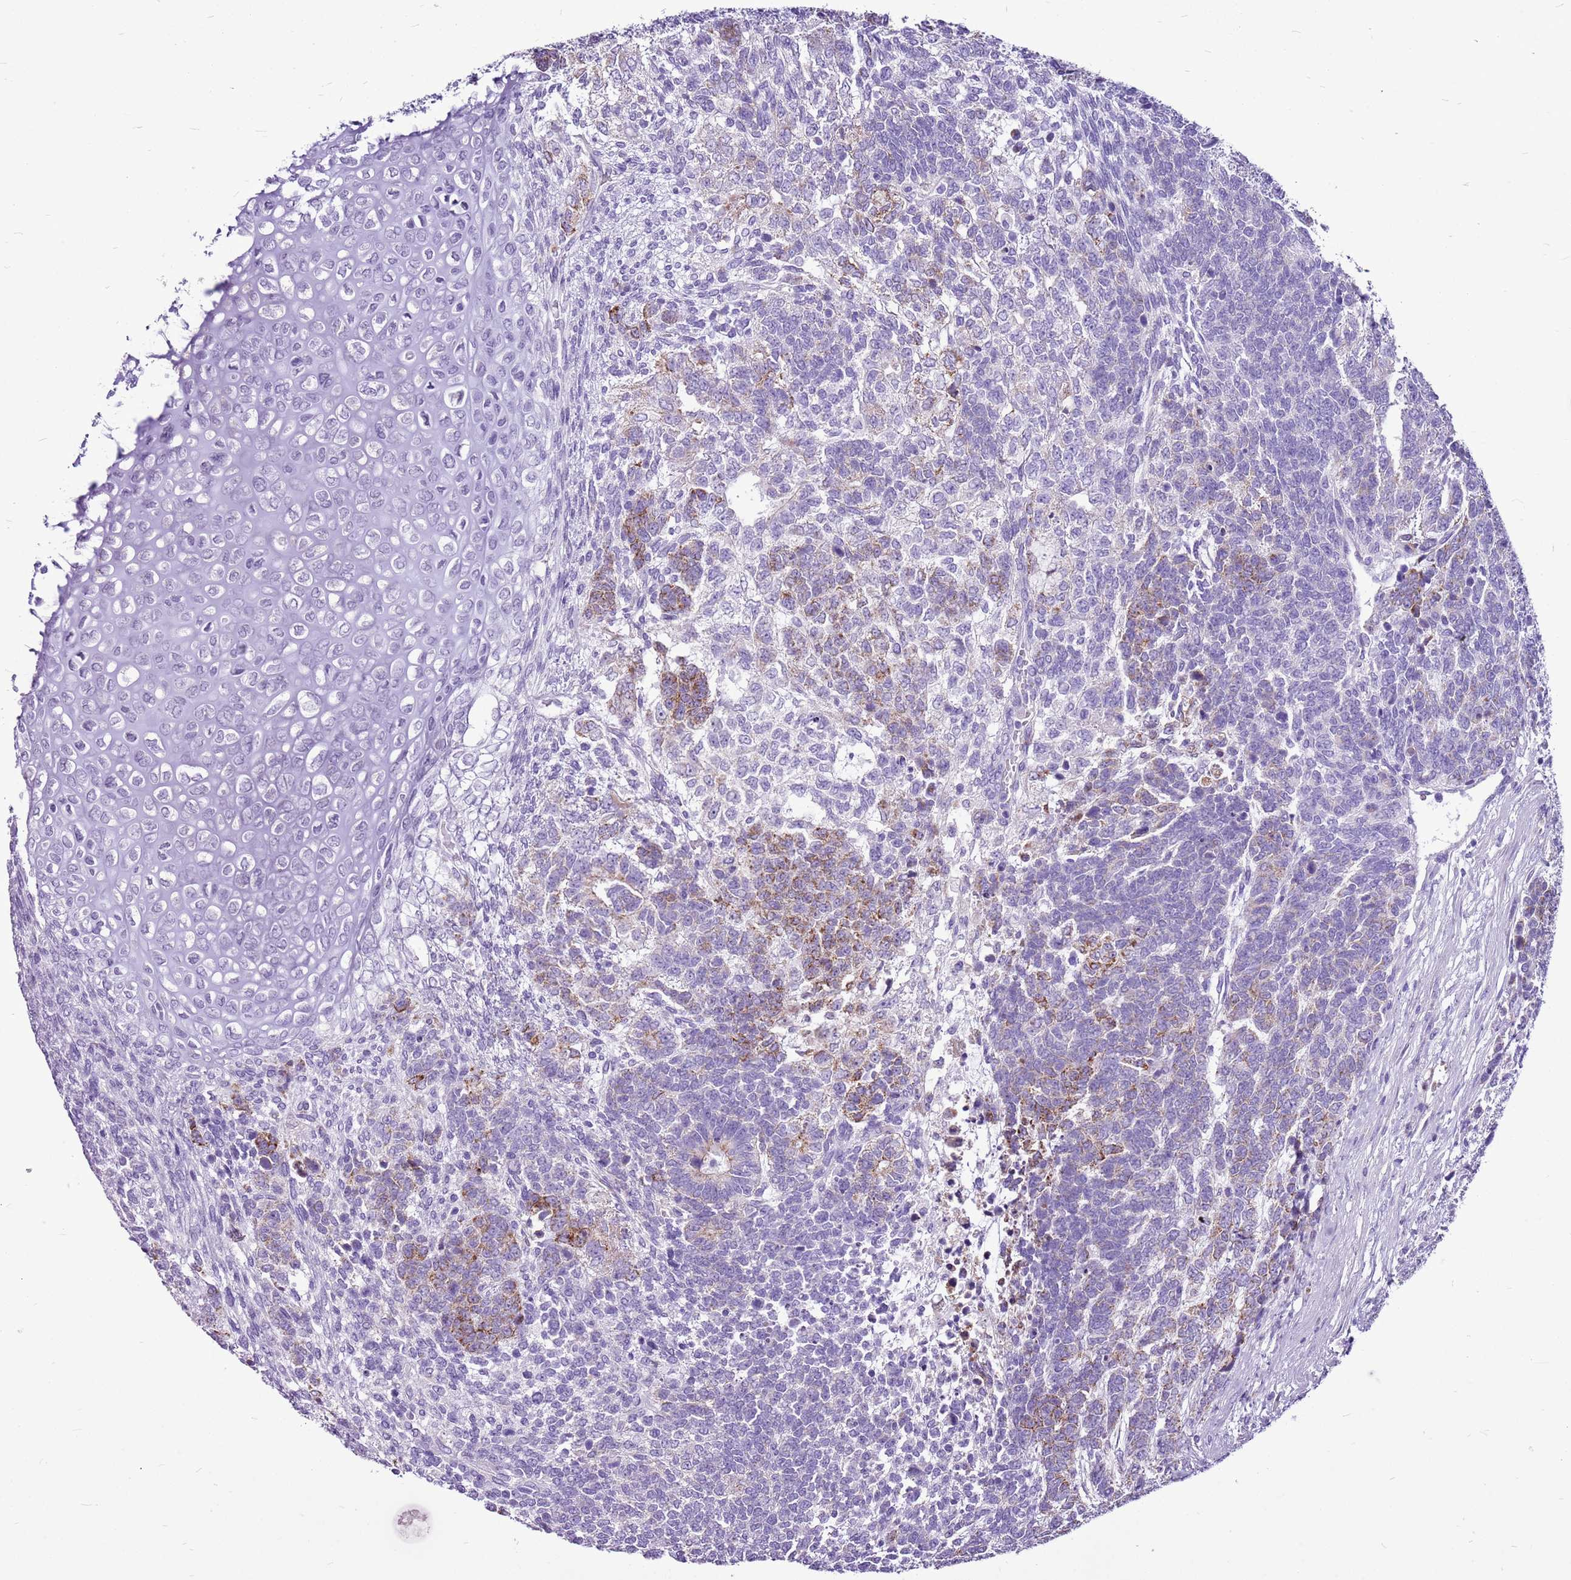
{"staining": {"intensity": "moderate", "quantity": "<25%", "location": "cytoplasmic/membranous"}, "tissue": "testis cancer", "cell_type": "Tumor cells", "image_type": "cancer", "snomed": [{"axis": "morphology", "description": "Carcinoma, Embryonal, NOS"}, {"axis": "topography", "description": "Testis"}], "caption": "Immunohistochemistry micrograph of human testis embryonal carcinoma stained for a protein (brown), which exhibits low levels of moderate cytoplasmic/membranous staining in approximately <25% of tumor cells.", "gene": "ACSS3", "patient": {"sex": "male", "age": 23}}